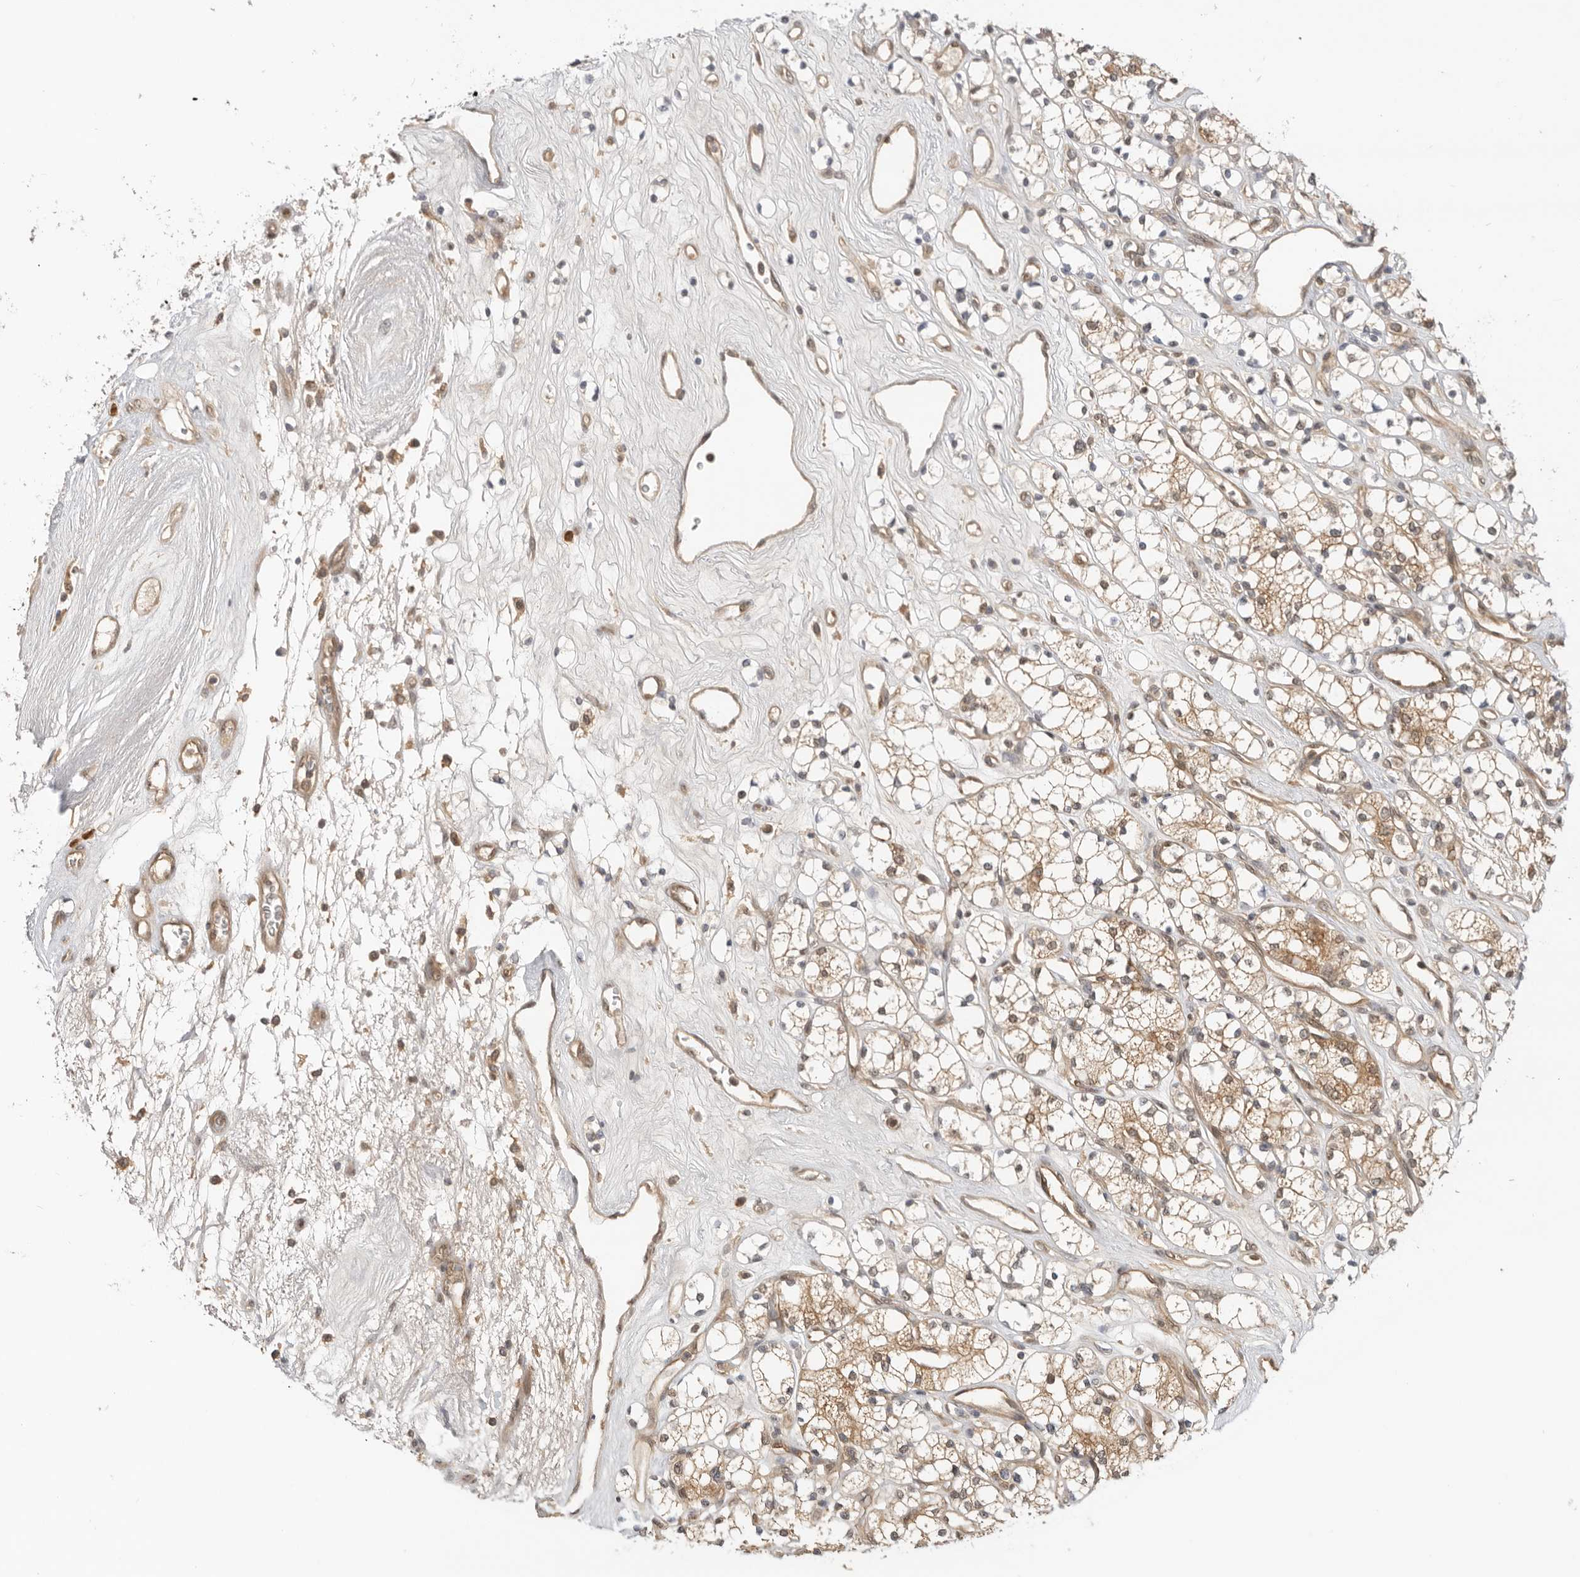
{"staining": {"intensity": "moderate", "quantity": "<25%", "location": "cytoplasmic/membranous"}, "tissue": "renal cancer", "cell_type": "Tumor cells", "image_type": "cancer", "snomed": [{"axis": "morphology", "description": "Adenocarcinoma, NOS"}, {"axis": "topography", "description": "Kidney"}], "caption": "Renal adenocarcinoma stained with a protein marker demonstrates moderate staining in tumor cells.", "gene": "DCAF8", "patient": {"sex": "male", "age": 77}}